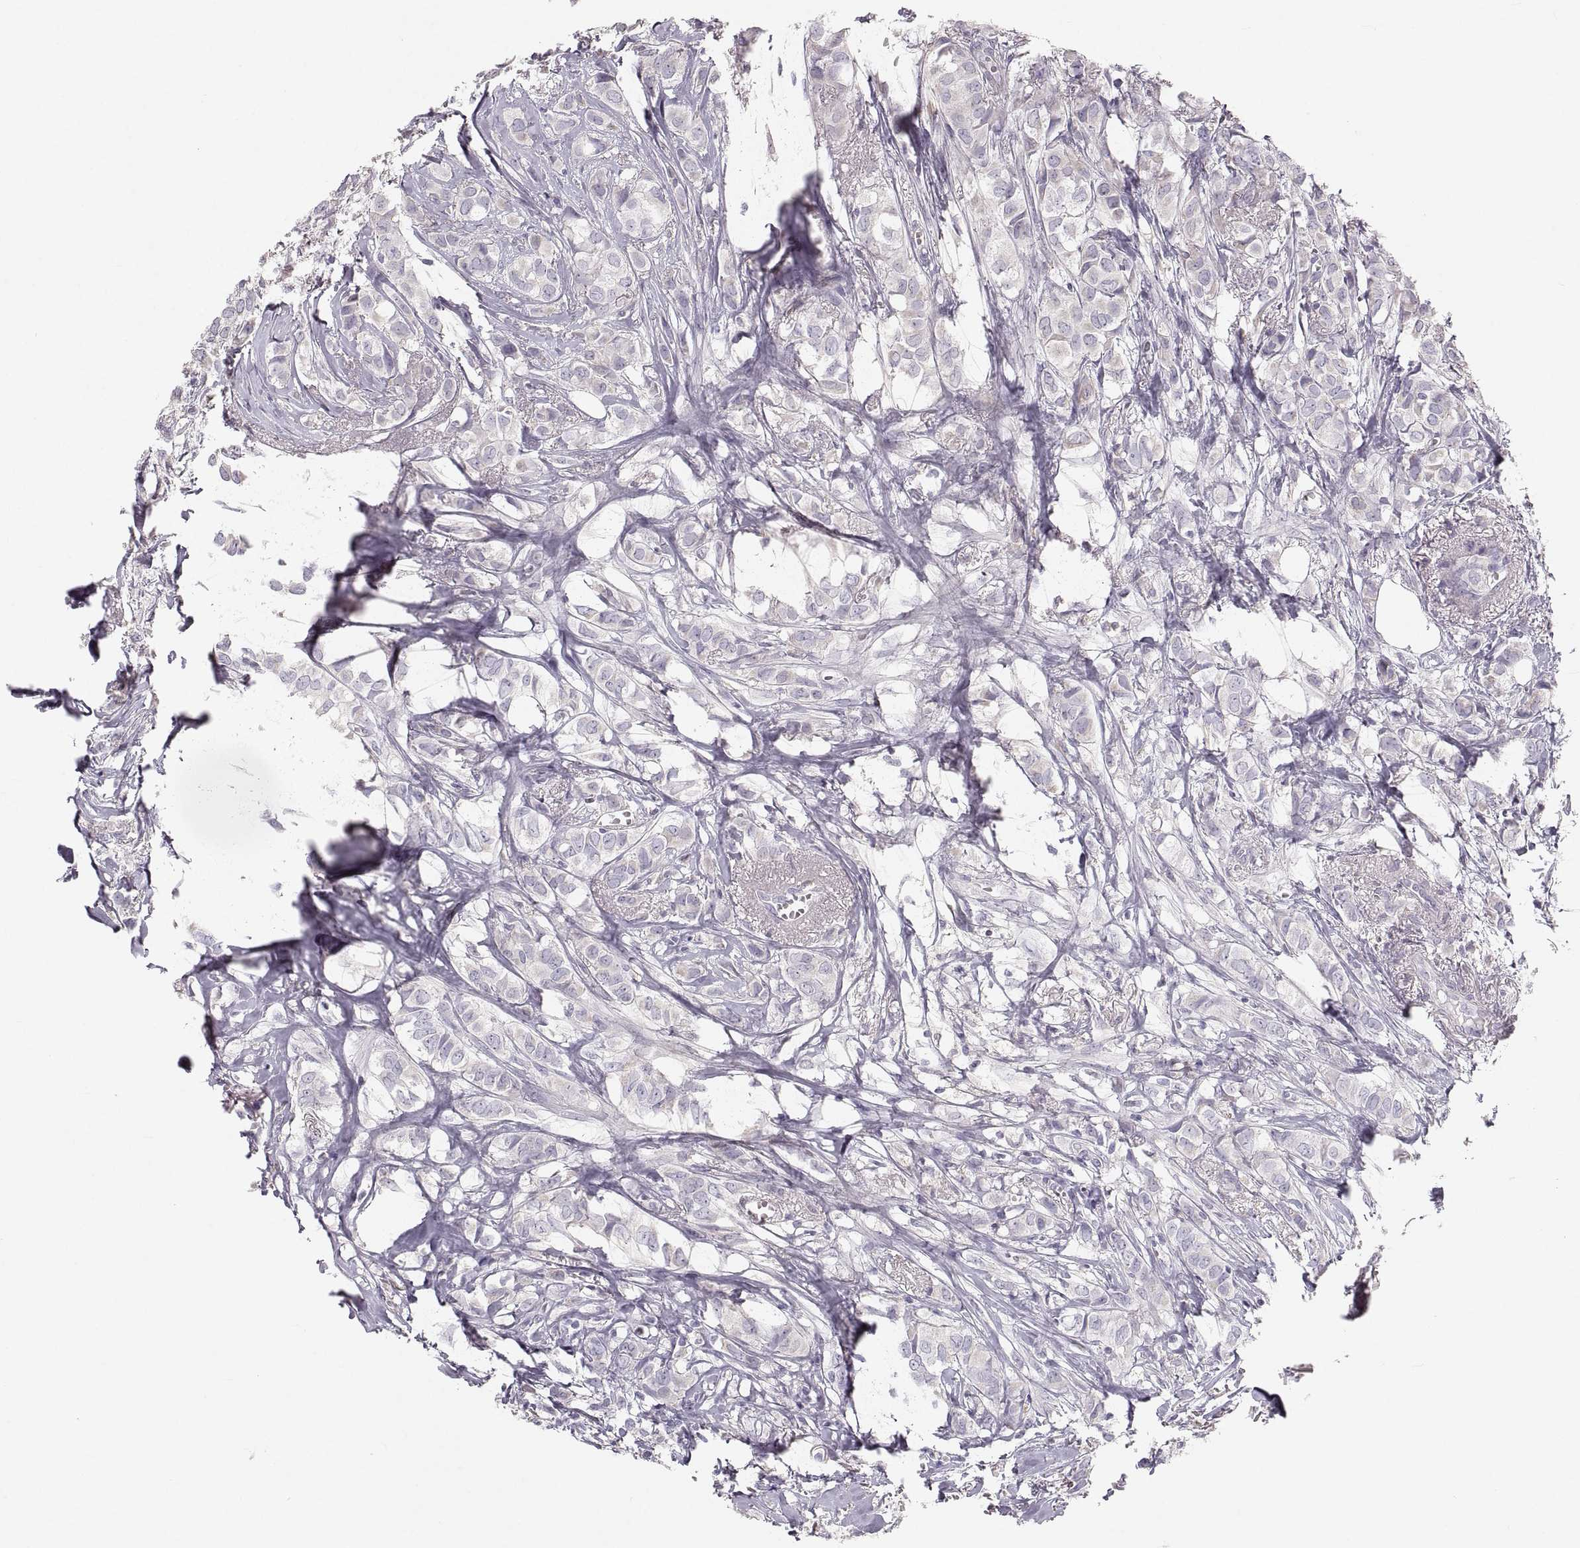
{"staining": {"intensity": "negative", "quantity": "none", "location": "none"}, "tissue": "breast cancer", "cell_type": "Tumor cells", "image_type": "cancer", "snomed": [{"axis": "morphology", "description": "Duct carcinoma"}, {"axis": "topography", "description": "Breast"}], "caption": "IHC histopathology image of neoplastic tissue: human intraductal carcinoma (breast) stained with DAB displays no significant protein positivity in tumor cells.", "gene": "RUNDC3A", "patient": {"sex": "female", "age": 85}}